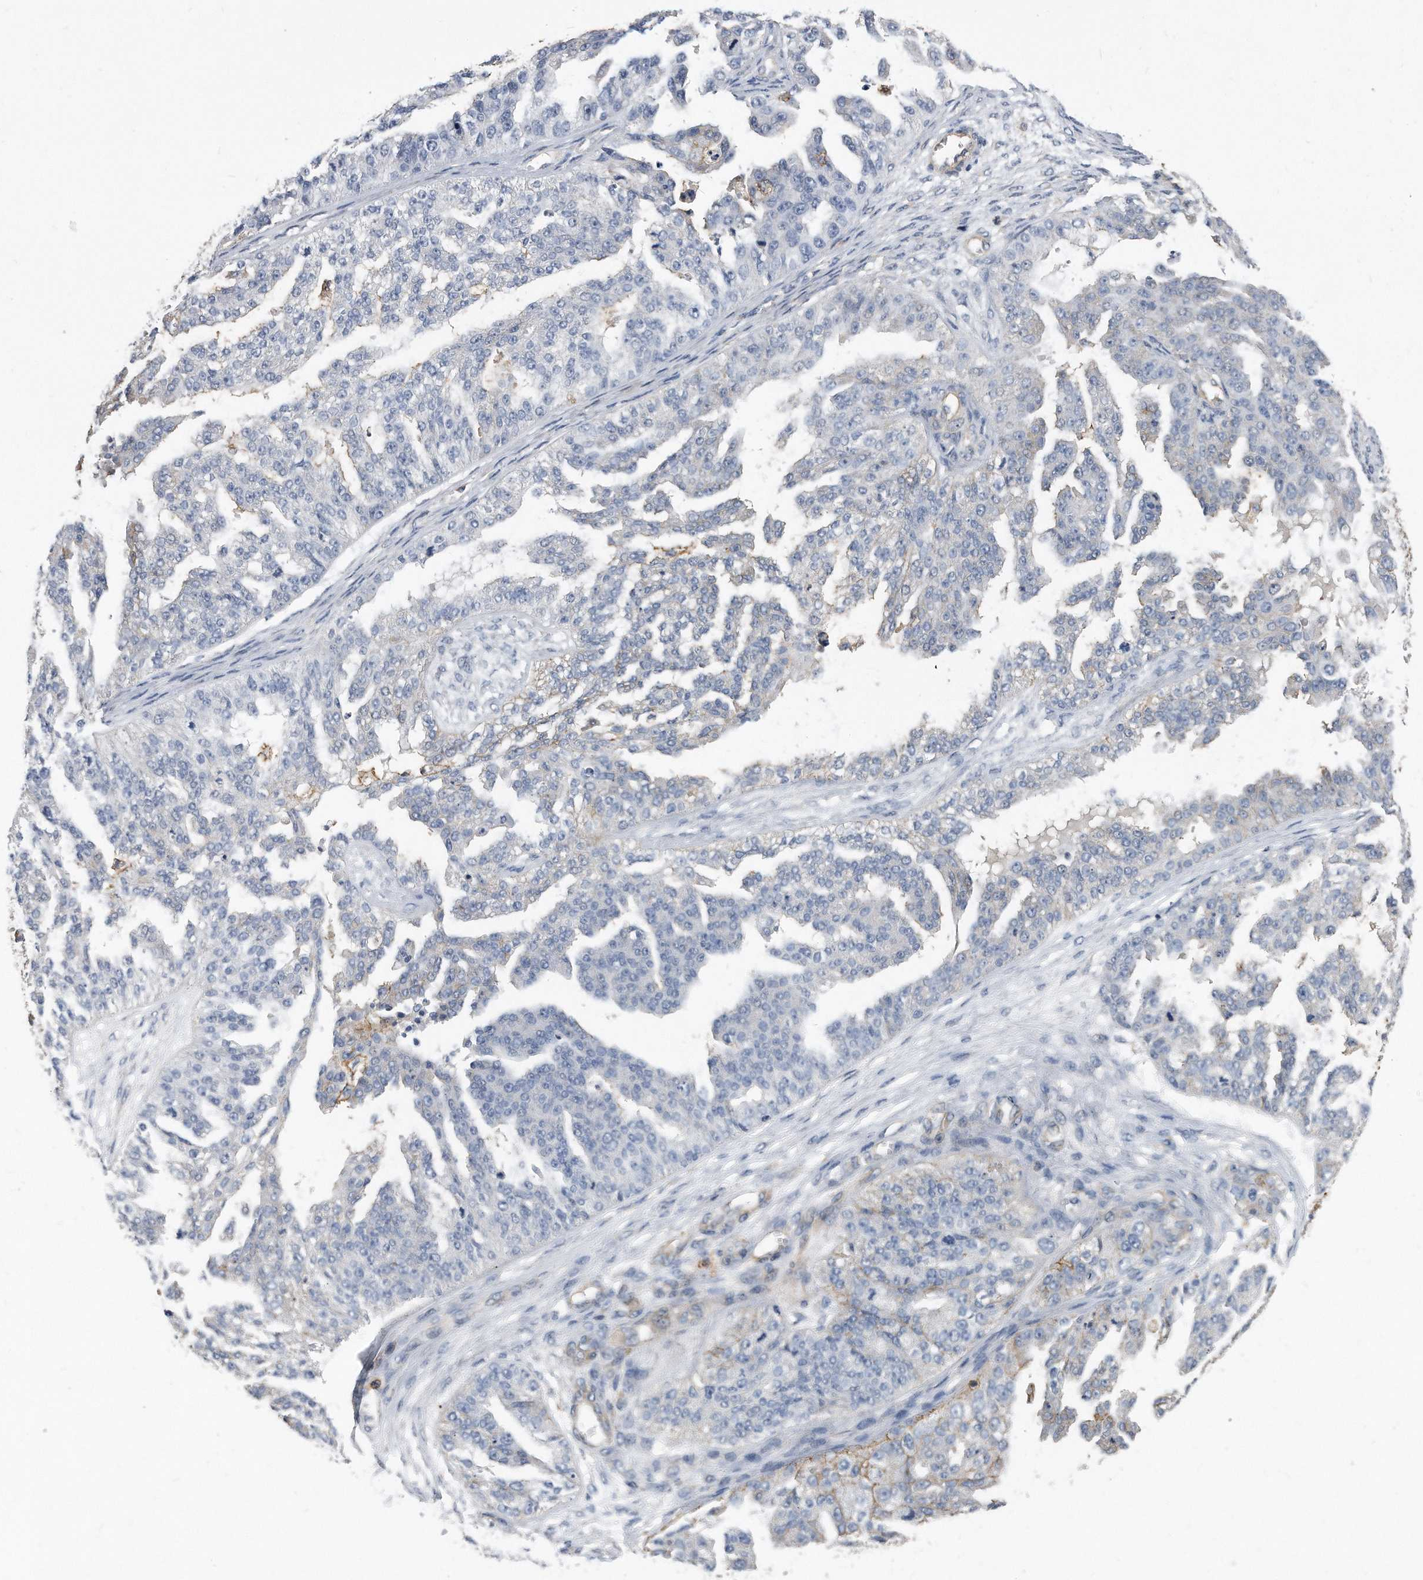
{"staining": {"intensity": "negative", "quantity": "none", "location": "none"}, "tissue": "ovarian cancer", "cell_type": "Tumor cells", "image_type": "cancer", "snomed": [{"axis": "morphology", "description": "Cystadenocarcinoma, serous, NOS"}, {"axis": "topography", "description": "Ovary"}], "caption": "DAB immunohistochemical staining of serous cystadenocarcinoma (ovarian) reveals no significant staining in tumor cells.", "gene": "ATG5", "patient": {"sex": "female", "age": 58}}